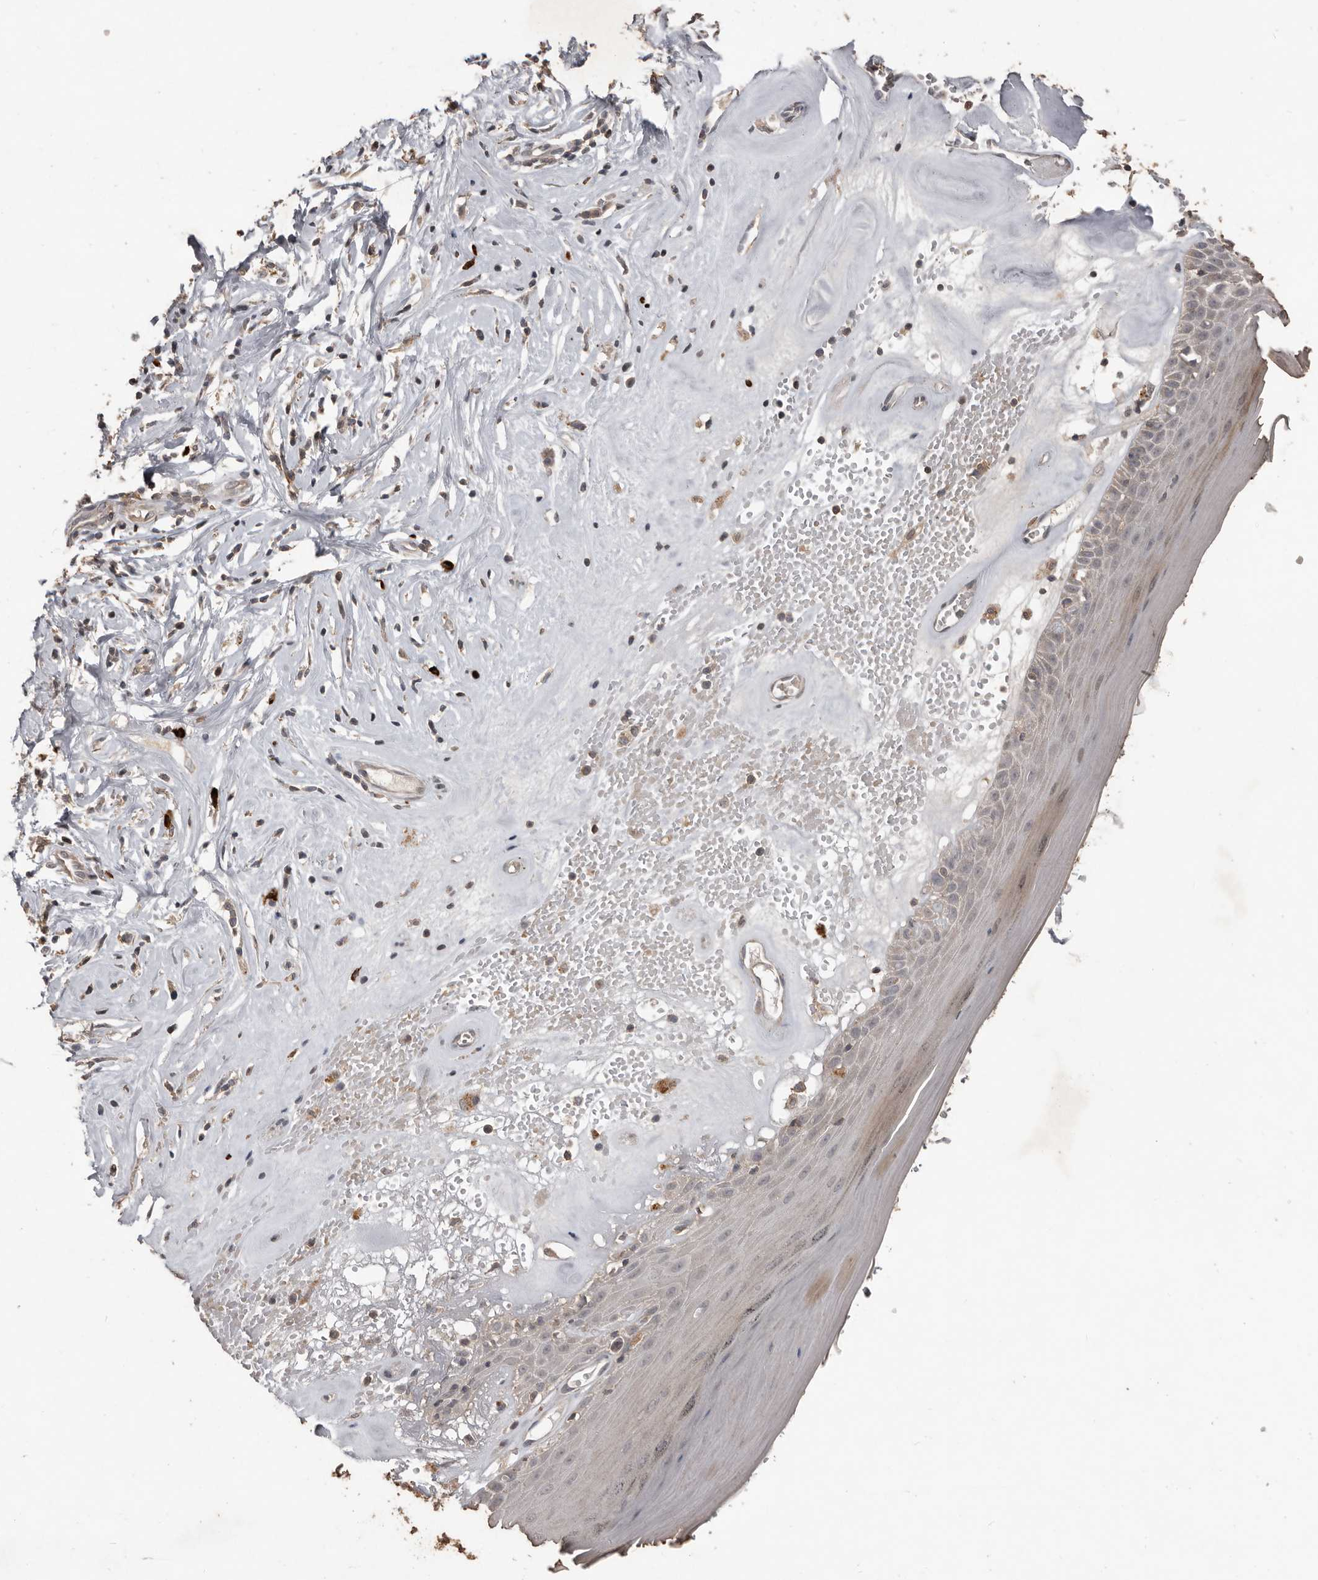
{"staining": {"intensity": "moderate", "quantity": "<25%", "location": "cytoplasmic/membranous"}, "tissue": "skin", "cell_type": "Epidermal cells", "image_type": "normal", "snomed": [{"axis": "morphology", "description": "Normal tissue, NOS"}, {"axis": "morphology", "description": "Inflammation, NOS"}, {"axis": "topography", "description": "Vulva"}], "caption": "Epidermal cells demonstrate low levels of moderate cytoplasmic/membranous staining in about <25% of cells in normal human skin.", "gene": "BAMBI", "patient": {"sex": "female", "age": 84}}